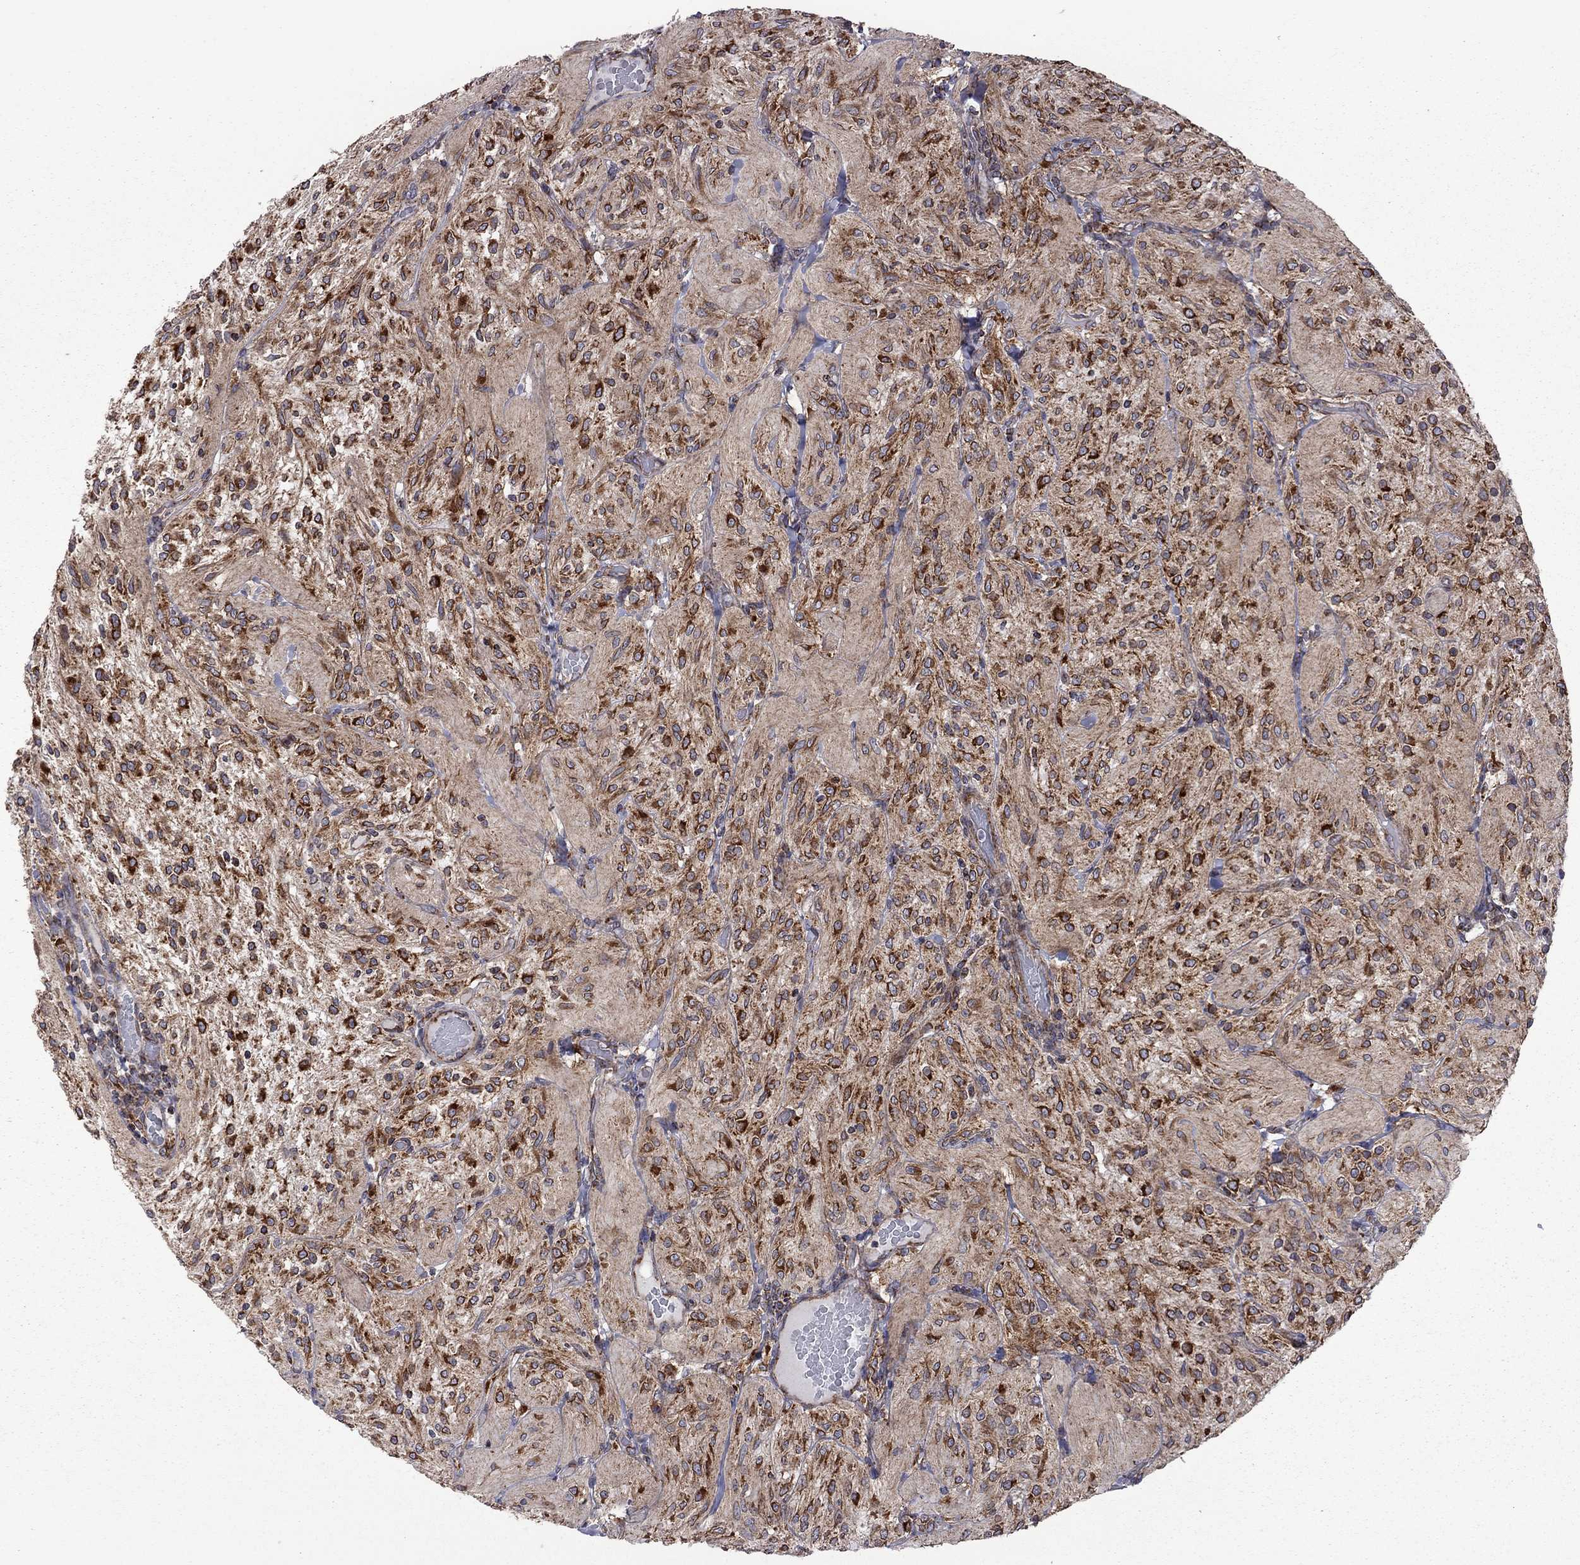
{"staining": {"intensity": "strong", "quantity": ">75%", "location": "cytoplasmic/membranous"}, "tissue": "glioma", "cell_type": "Tumor cells", "image_type": "cancer", "snomed": [{"axis": "morphology", "description": "Glioma, malignant, Low grade"}, {"axis": "topography", "description": "Brain"}], "caption": "Immunohistochemistry (IHC) micrograph of human glioma stained for a protein (brown), which demonstrates high levels of strong cytoplasmic/membranous staining in approximately >75% of tumor cells.", "gene": "CLPTM1", "patient": {"sex": "male", "age": 3}}